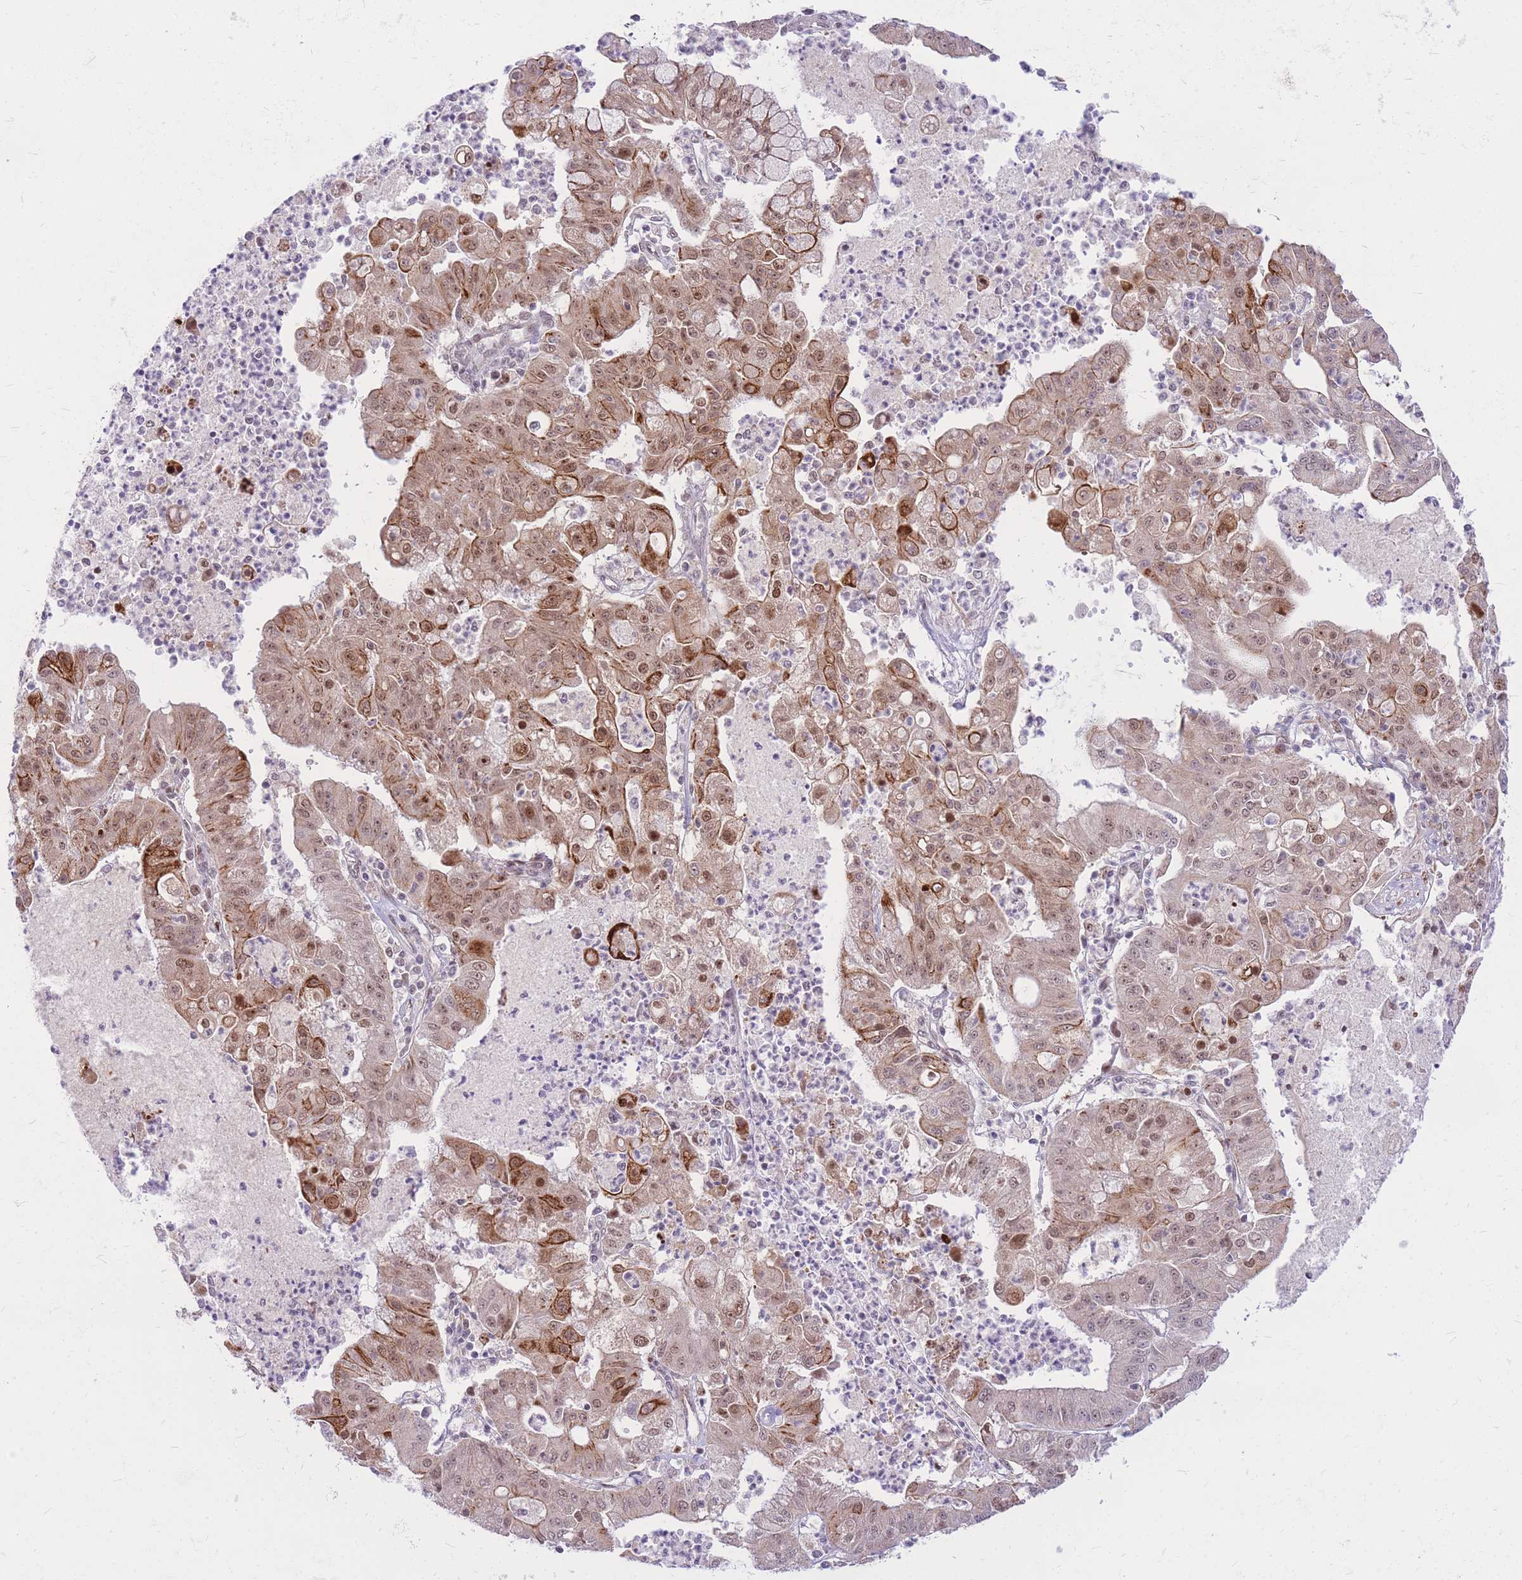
{"staining": {"intensity": "moderate", "quantity": "25%-75%", "location": "cytoplasmic/membranous,nuclear"}, "tissue": "ovarian cancer", "cell_type": "Tumor cells", "image_type": "cancer", "snomed": [{"axis": "morphology", "description": "Cystadenocarcinoma, mucinous, NOS"}, {"axis": "topography", "description": "Ovary"}], "caption": "Immunohistochemistry (DAB (3,3'-diaminobenzidine)) staining of ovarian cancer reveals moderate cytoplasmic/membranous and nuclear protein expression in approximately 25%-75% of tumor cells.", "gene": "ERCC2", "patient": {"sex": "female", "age": 70}}